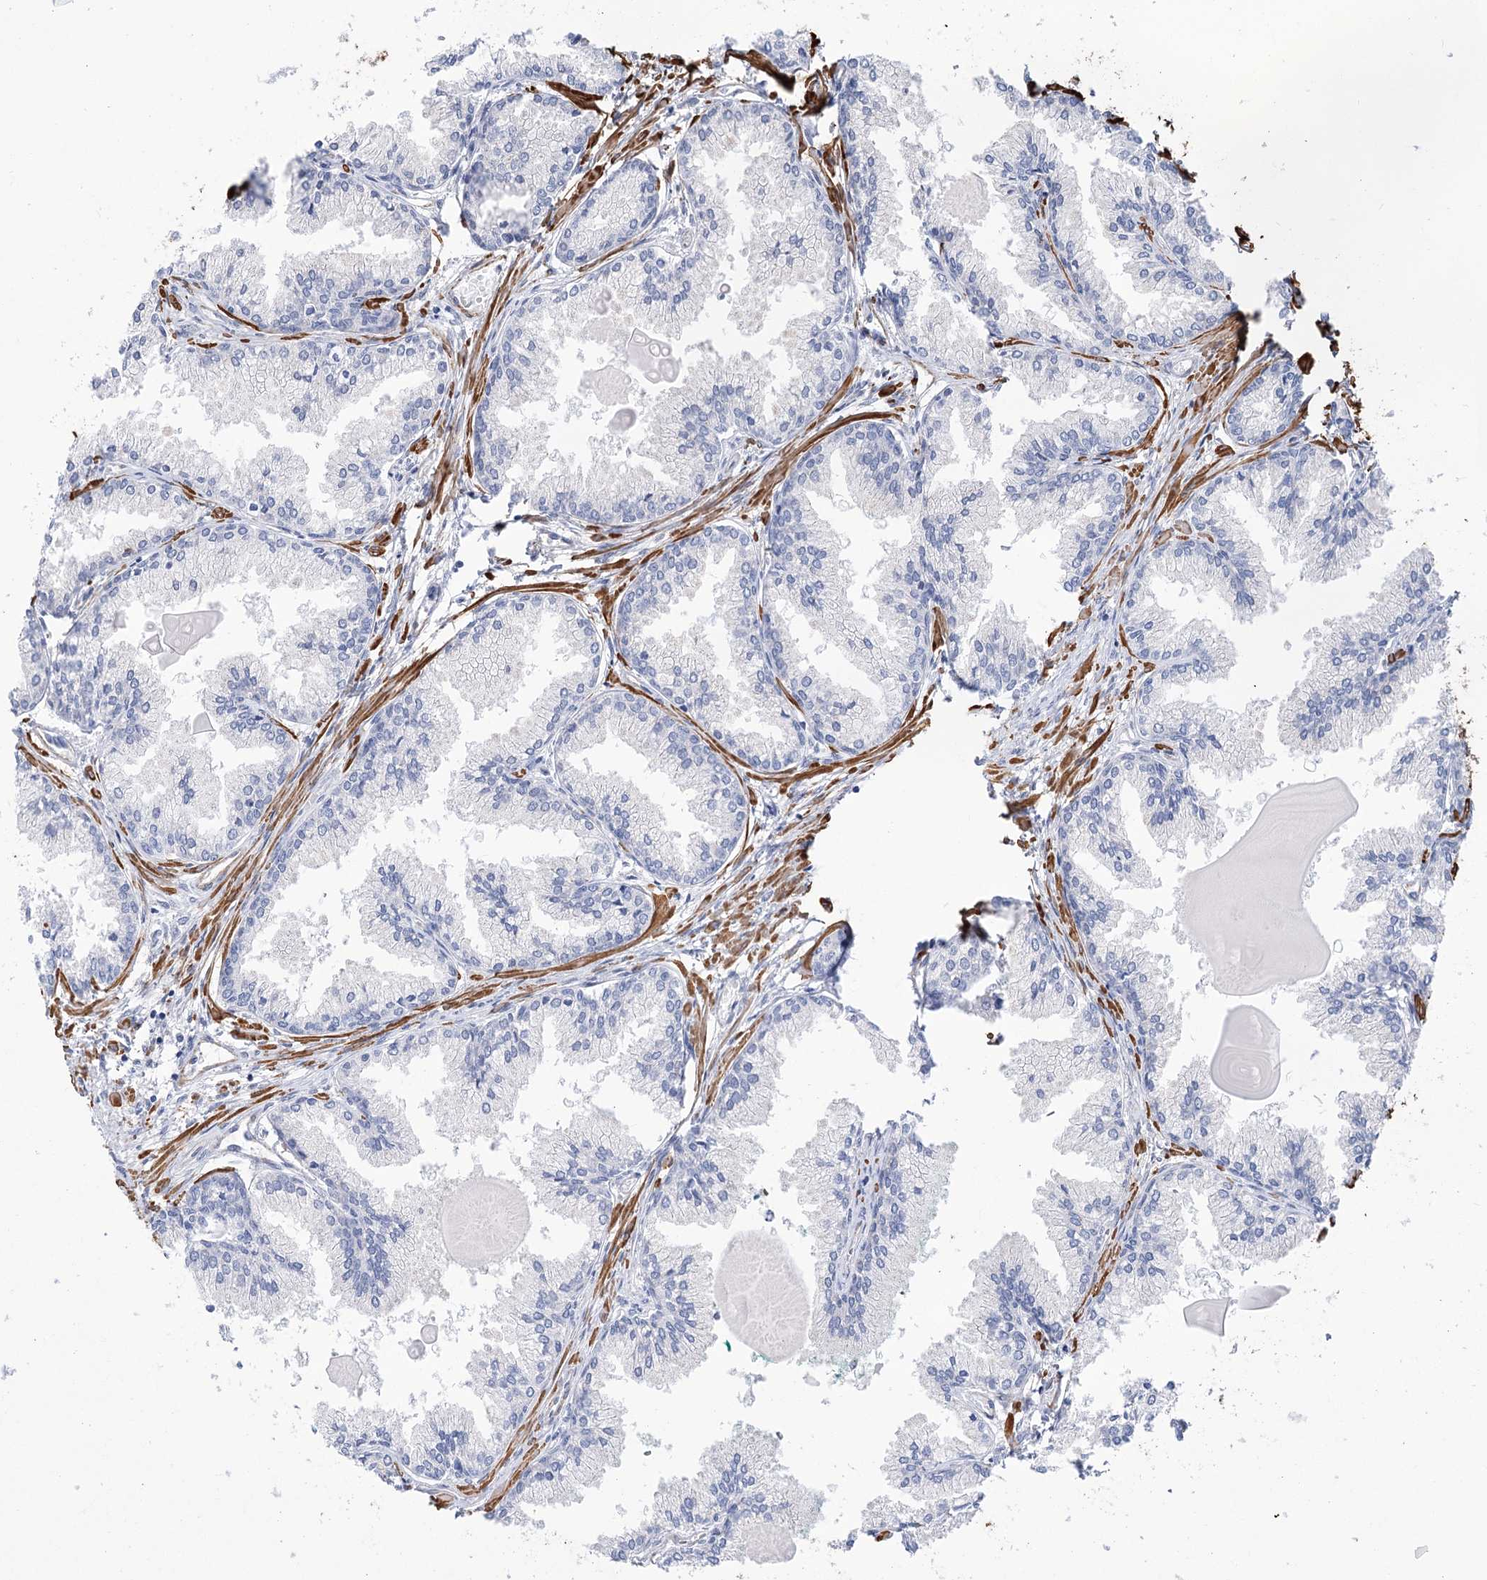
{"staining": {"intensity": "negative", "quantity": "none", "location": "none"}, "tissue": "prostate cancer", "cell_type": "Tumor cells", "image_type": "cancer", "snomed": [{"axis": "morphology", "description": "Adenocarcinoma, High grade"}, {"axis": "topography", "description": "Prostate"}], "caption": "Immunohistochemistry image of neoplastic tissue: prostate high-grade adenocarcinoma stained with DAB (3,3'-diaminobenzidine) demonstrates no significant protein expression in tumor cells. (DAB (3,3'-diaminobenzidine) immunohistochemistry visualized using brightfield microscopy, high magnification).", "gene": "WASHC3", "patient": {"sex": "male", "age": 68}}